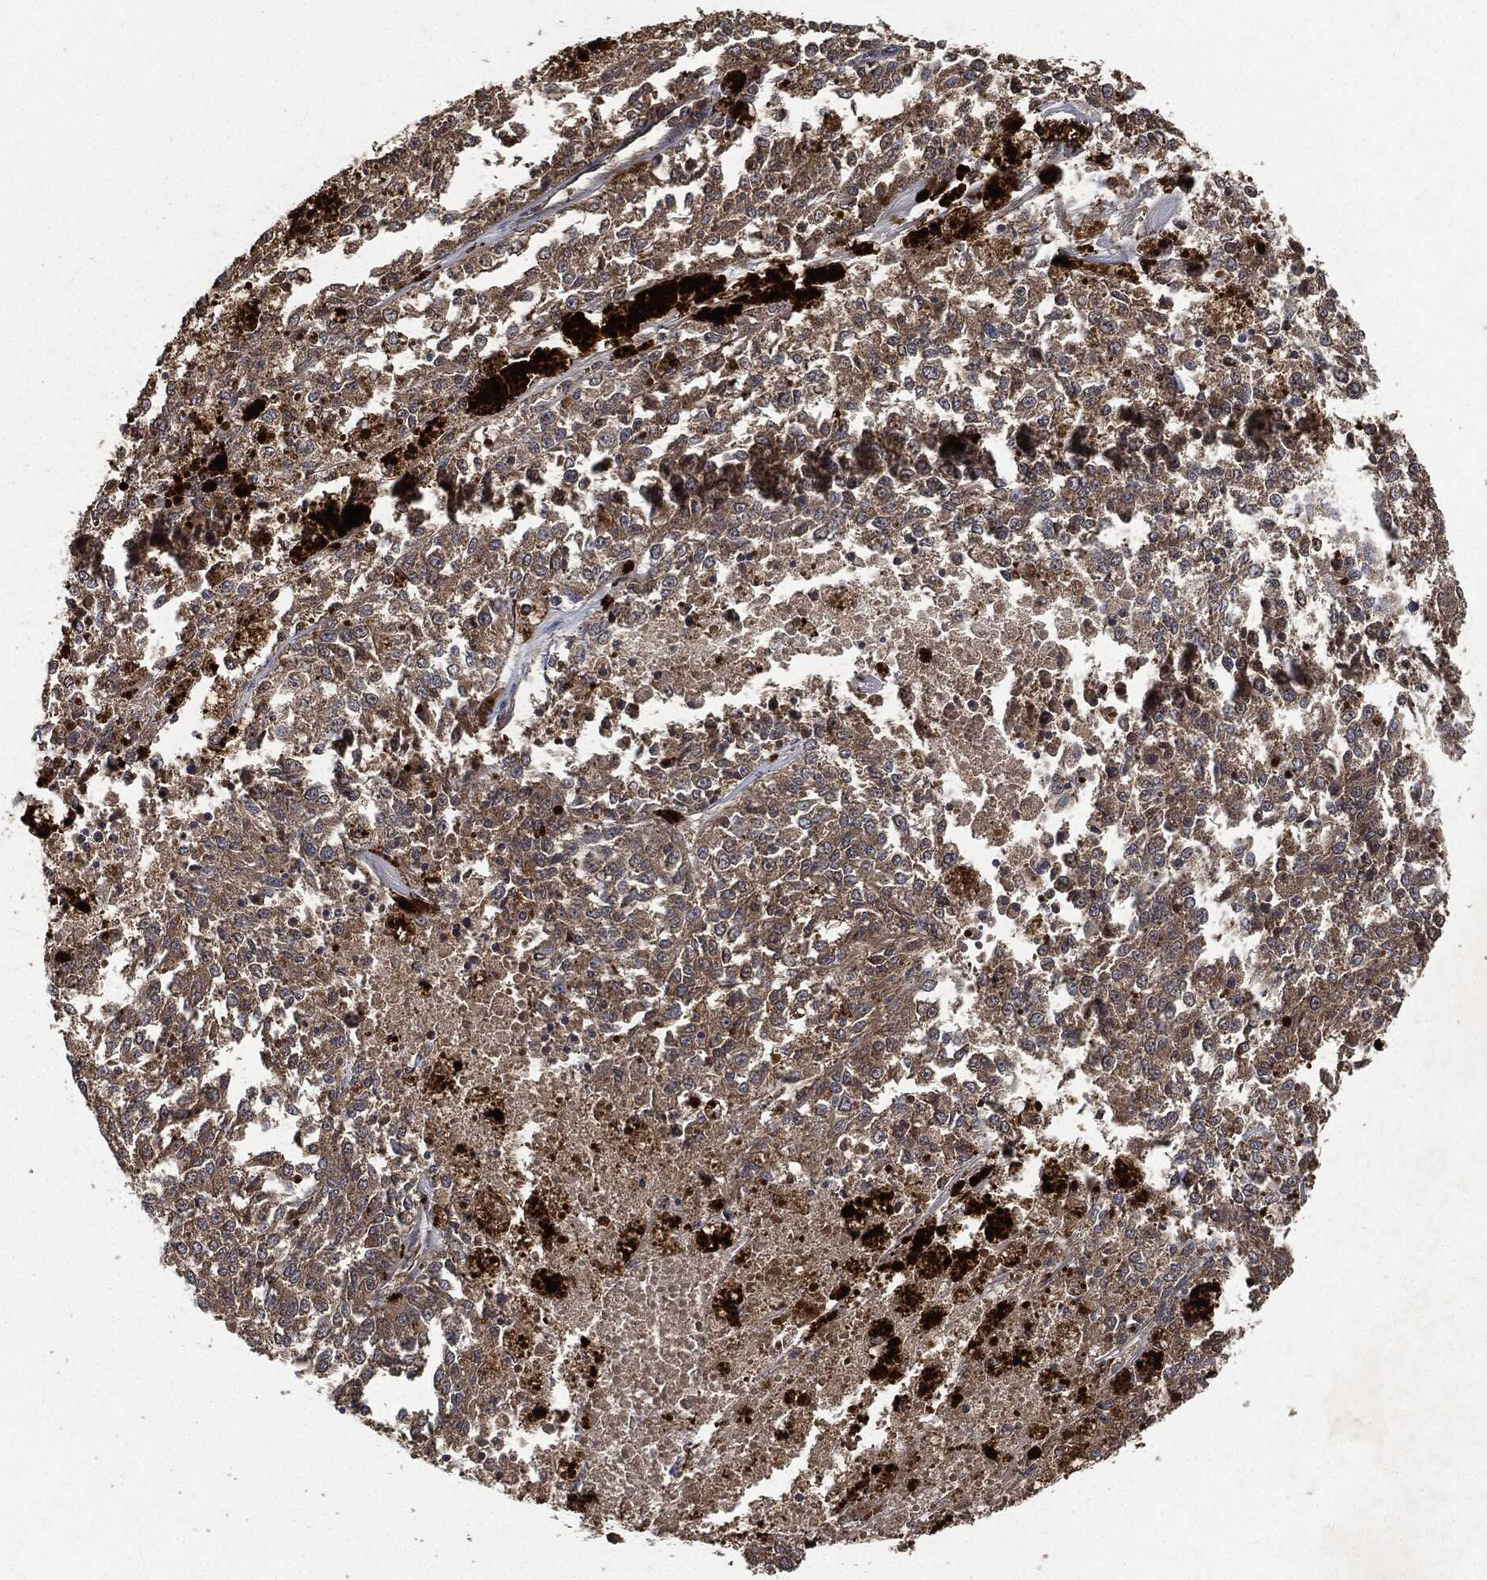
{"staining": {"intensity": "weak", "quantity": "25%-75%", "location": "cytoplasmic/membranous"}, "tissue": "melanoma", "cell_type": "Tumor cells", "image_type": "cancer", "snomed": [{"axis": "morphology", "description": "Malignant melanoma, Metastatic site"}, {"axis": "topography", "description": "Lymph node"}], "caption": "An image showing weak cytoplasmic/membranous staining in about 25%-75% of tumor cells in malignant melanoma (metastatic site), as visualized by brown immunohistochemical staining.", "gene": "BRAF", "patient": {"sex": "female", "age": 64}}